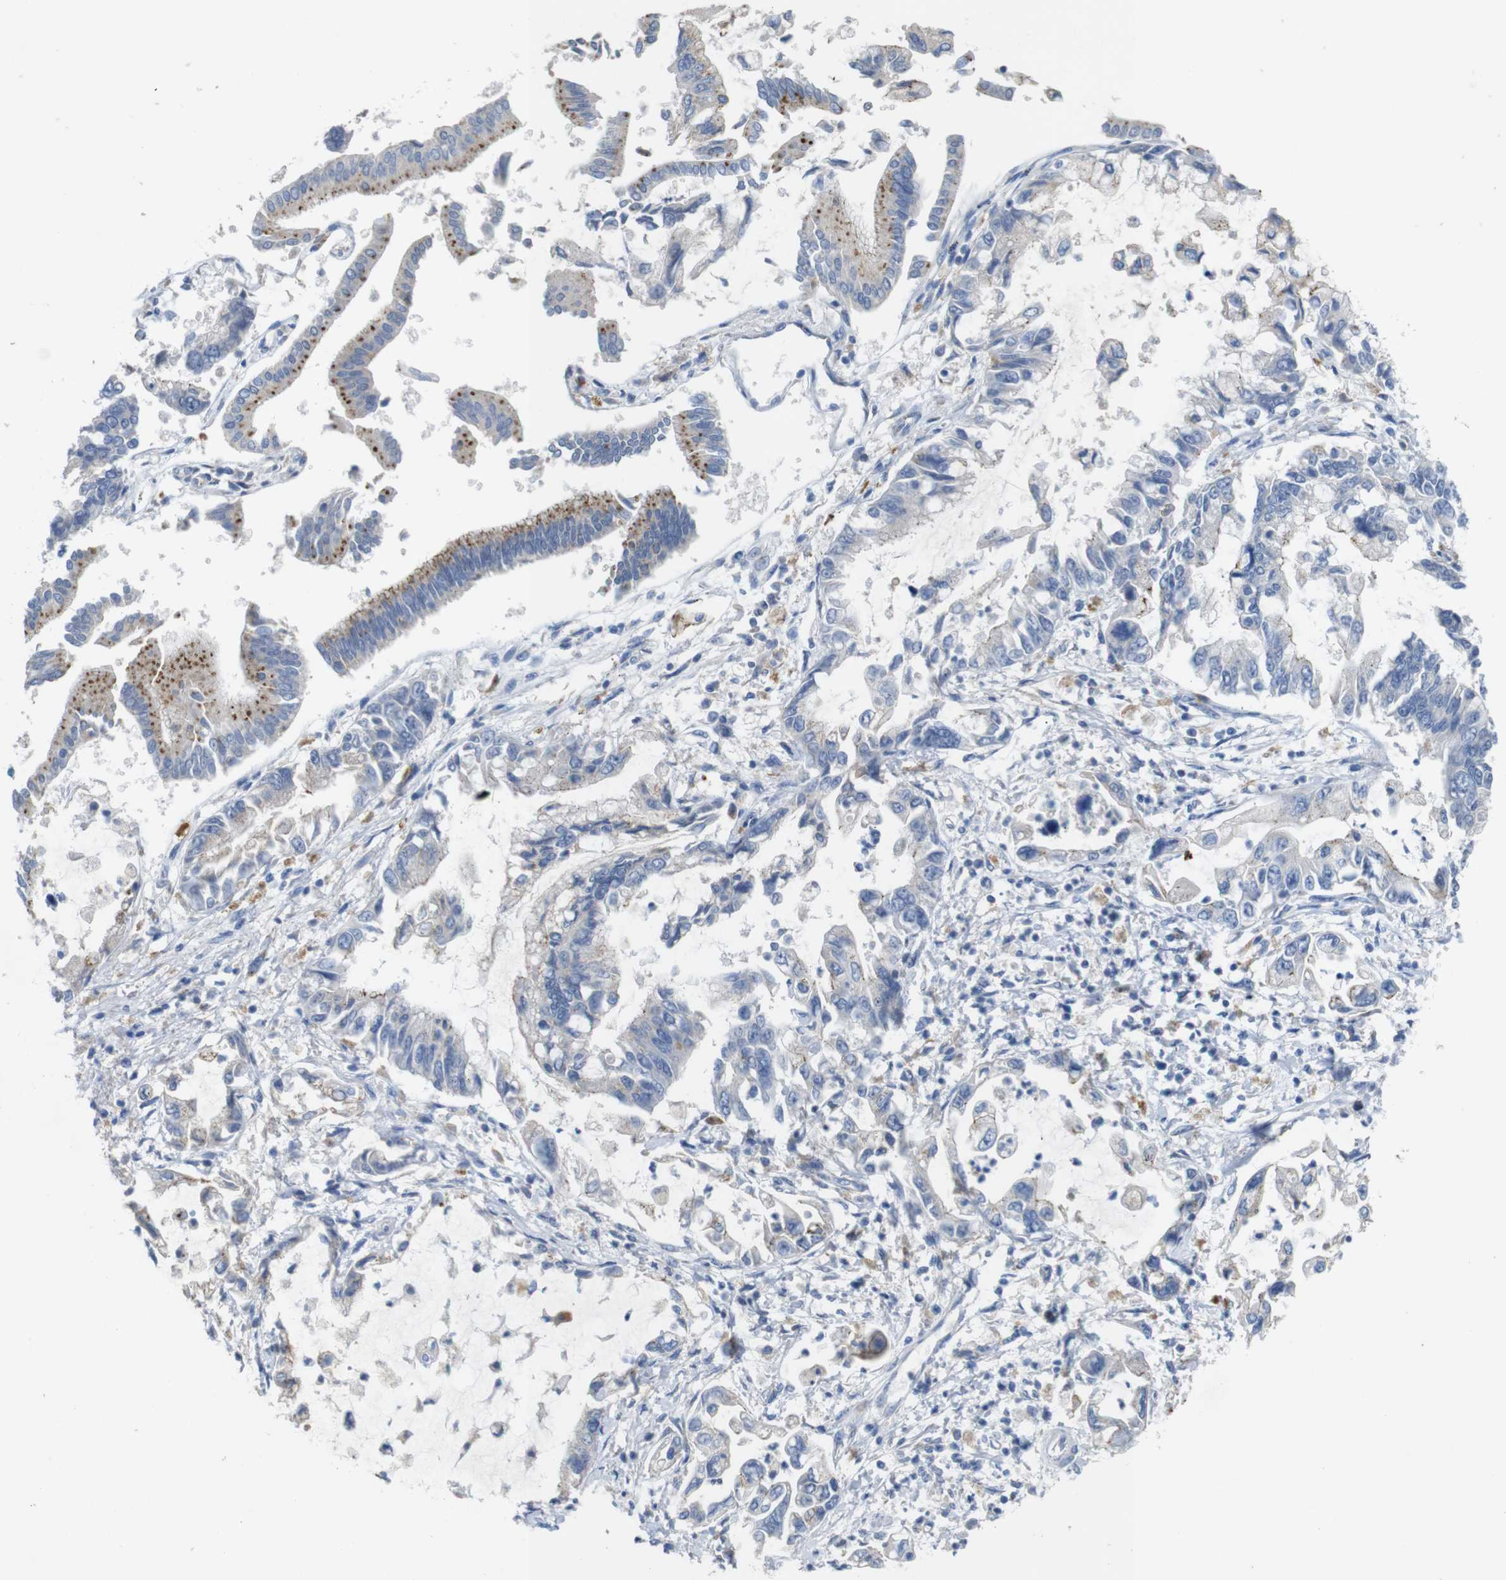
{"staining": {"intensity": "moderate", "quantity": "<25%", "location": "cytoplasmic/membranous"}, "tissue": "pancreatic cancer", "cell_type": "Tumor cells", "image_type": "cancer", "snomed": [{"axis": "morphology", "description": "Adenocarcinoma, NOS"}, {"axis": "topography", "description": "Pancreas"}], "caption": "An immunohistochemistry (IHC) image of neoplastic tissue is shown. Protein staining in brown highlights moderate cytoplasmic/membranous positivity in pancreatic cancer (adenocarcinoma) within tumor cells.", "gene": "NHLRC3", "patient": {"sex": "male", "age": 56}}